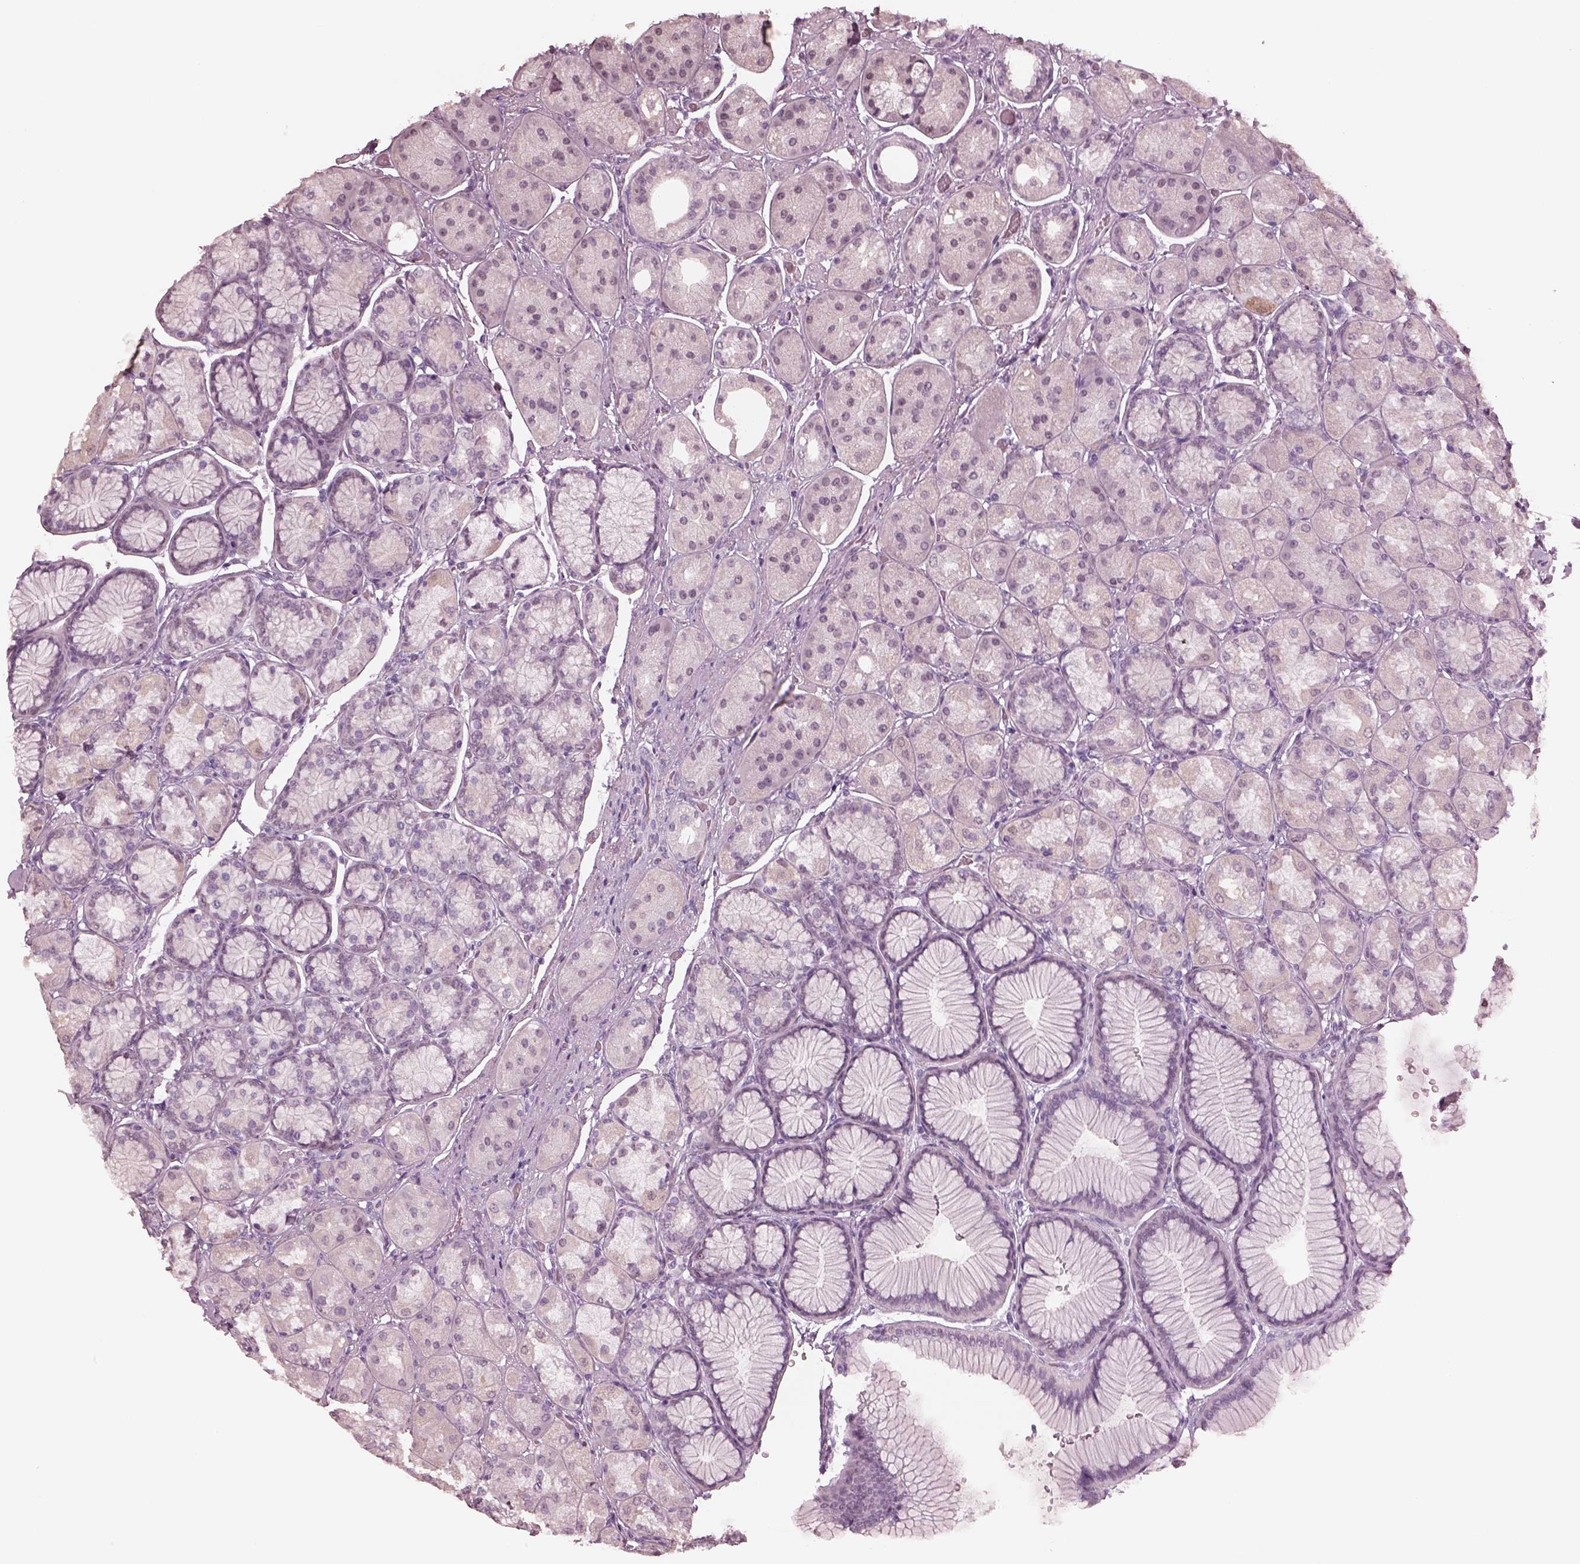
{"staining": {"intensity": "negative", "quantity": "none", "location": "none"}, "tissue": "stomach", "cell_type": "Glandular cells", "image_type": "normal", "snomed": [{"axis": "morphology", "description": "Normal tissue, NOS"}, {"axis": "morphology", "description": "Adenocarcinoma, NOS"}, {"axis": "morphology", "description": "Adenocarcinoma, High grade"}, {"axis": "topography", "description": "Stomach, upper"}, {"axis": "topography", "description": "Stomach"}], "caption": "A high-resolution micrograph shows IHC staining of benign stomach, which displays no significant positivity in glandular cells.", "gene": "C2orf81", "patient": {"sex": "female", "age": 65}}